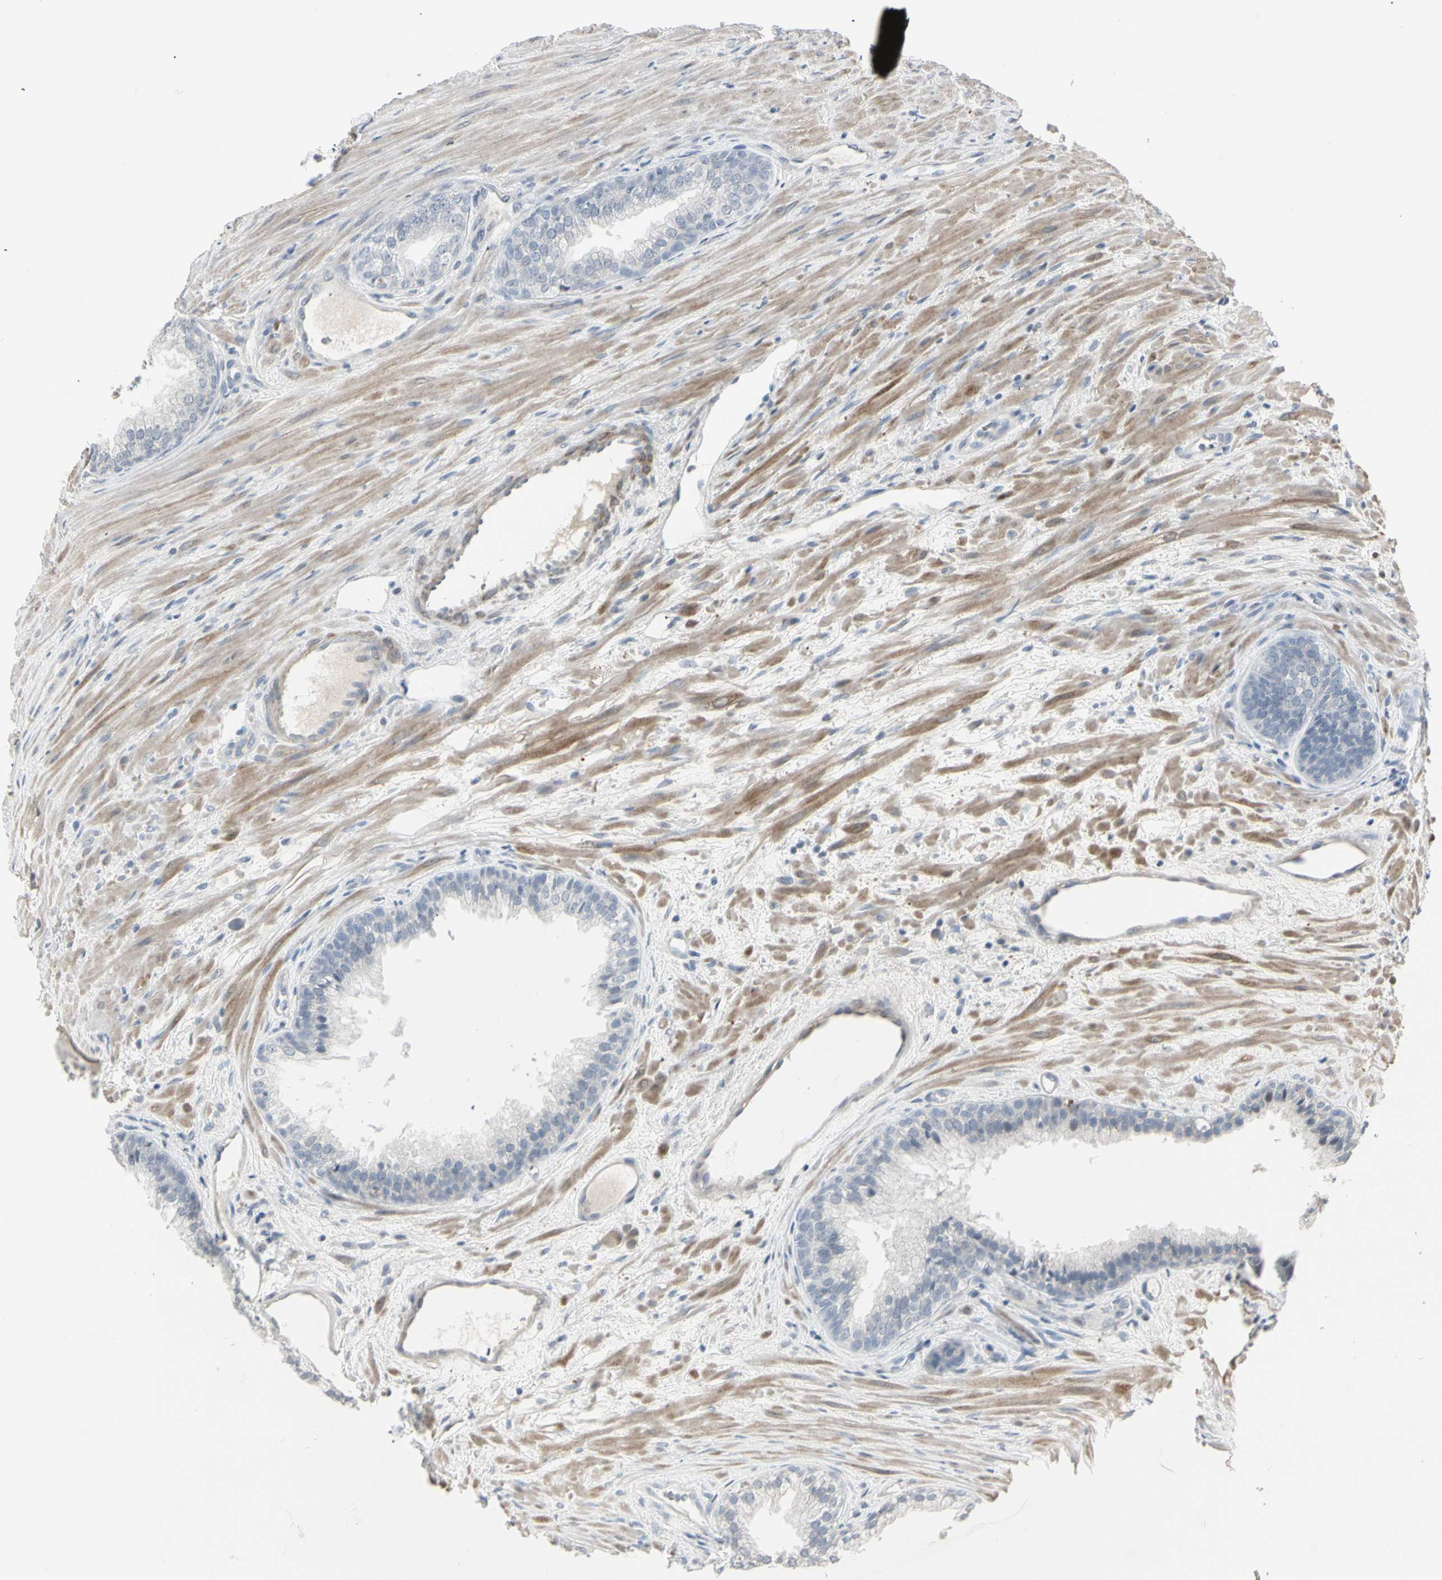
{"staining": {"intensity": "negative", "quantity": "none", "location": "none"}, "tissue": "prostate", "cell_type": "Glandular cells", "image_type": "normal", "snomed": [{"axis": "morphology", "description": "Normal tissue, NOS"}, {"axis": "topography", "description": "Prostate"}], "caption": "This micrograph is of normal prostate stained with immunohistochemistry (IHC) to label a protein in brown with the nuclei are counter-stained blue. There is no expression in glandular cells. The staining is performed using DAB brown chromogen with nuclei counter-stained in using hematoxylin.", "gene": "DMPK", "patient": {"sex": "male", "age": 76}}